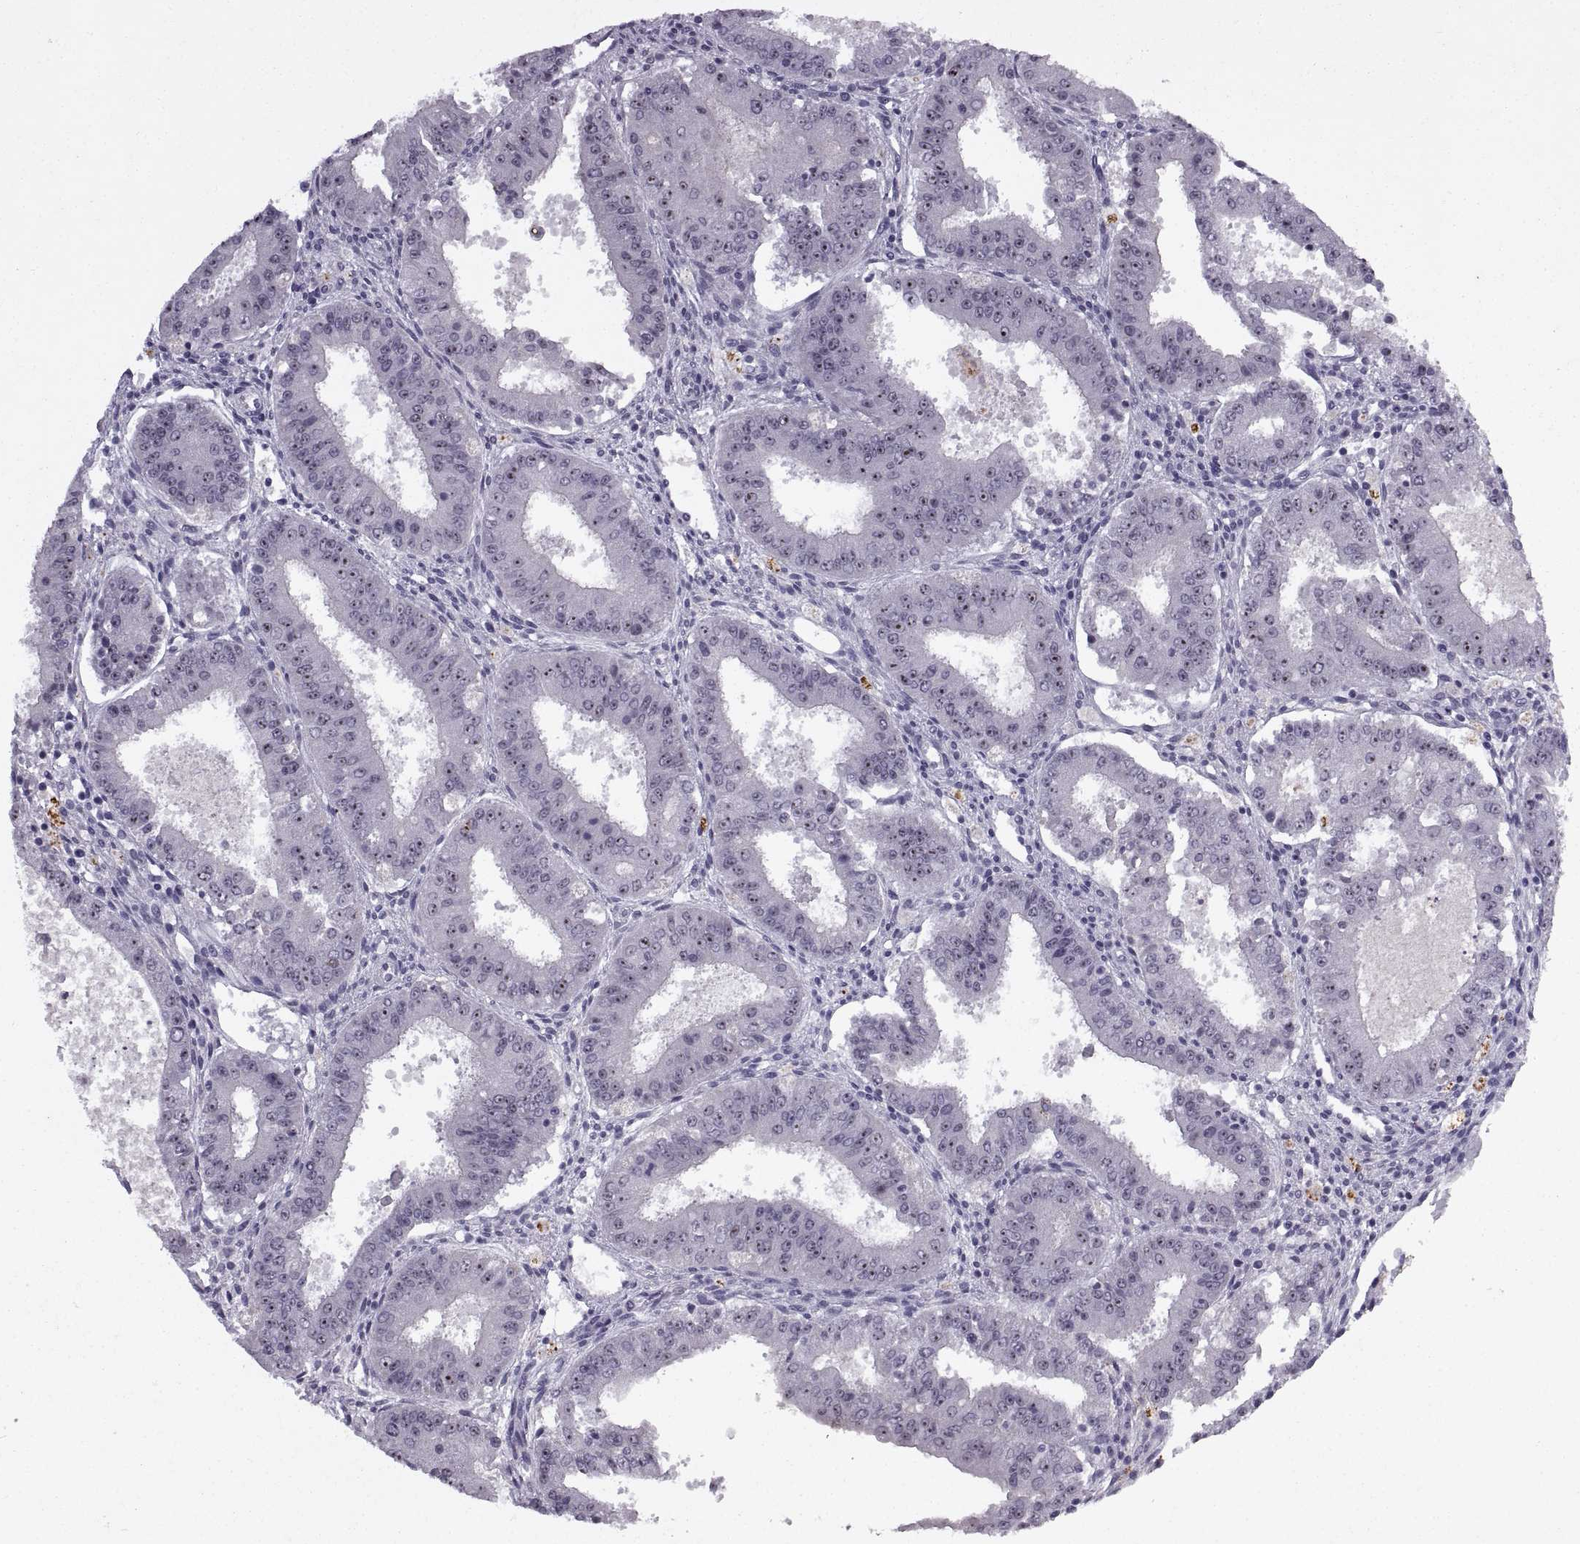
{"staining": {"intensity": "strong", "quantity": "25%-75%", "location": "nuclear"}, "tissue": "ovarian cancer", "cell_type": "Tumor cells", "image_type": "cancer", "snomed": [{"axis": "morphology", "description": "Carcinoma, endometroid"}, {"axis": "topography", "description": "Ovary"}], "caption": "Immunohistochemical staining of human endometroid carcinoma (ovarian) demonstrates high levels of strong nuclear protein staining in about 25%-75% of tumor cells. (IHC, brightfield microscopy, high magnification).", "gene": "SINHCAF", "patient": {"sex": "female", "age": 42}}